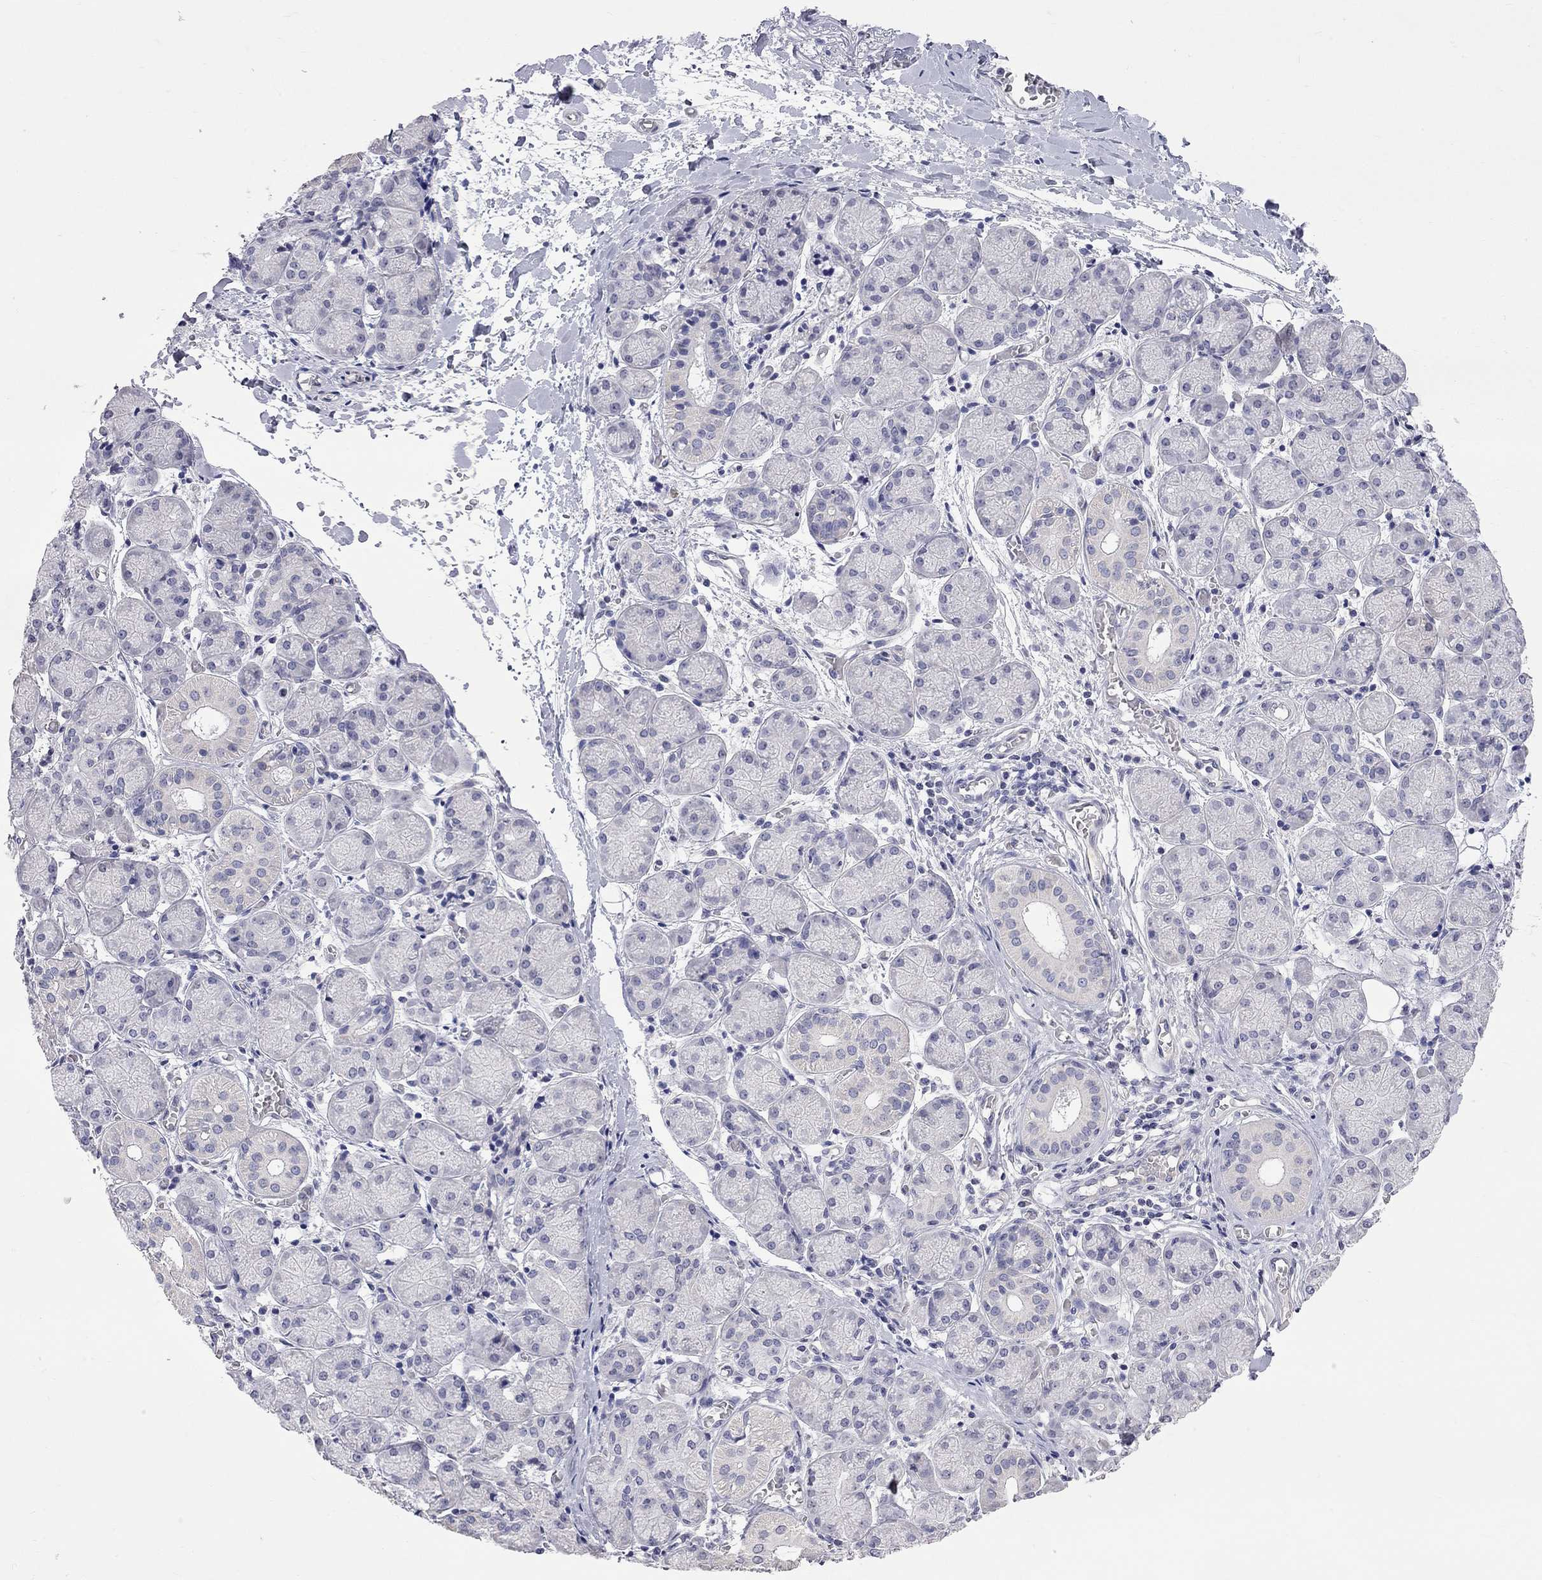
{"staining": {"intensity": "weak", "quantity": "<25%", "location": "cytoplasmic/membranous,nuclear"}, "tissue": "salivary gland", "cell_type": "Glandular cells", "image_type": "normal", "snomed": [{"axis": "morphology", "description": "Normal tissue, NOS"}, {"axis": "topography", "description": "Salivary gland"}, {"axis": "topography", "description": "Peripheral nerve tissue"}], "caption": "Salivary gland stained for a protein using immunohistochemistry shows no expression glandular cells.", "gene": "OPRK1", "patient": {"sex": "female", "age": 24}}